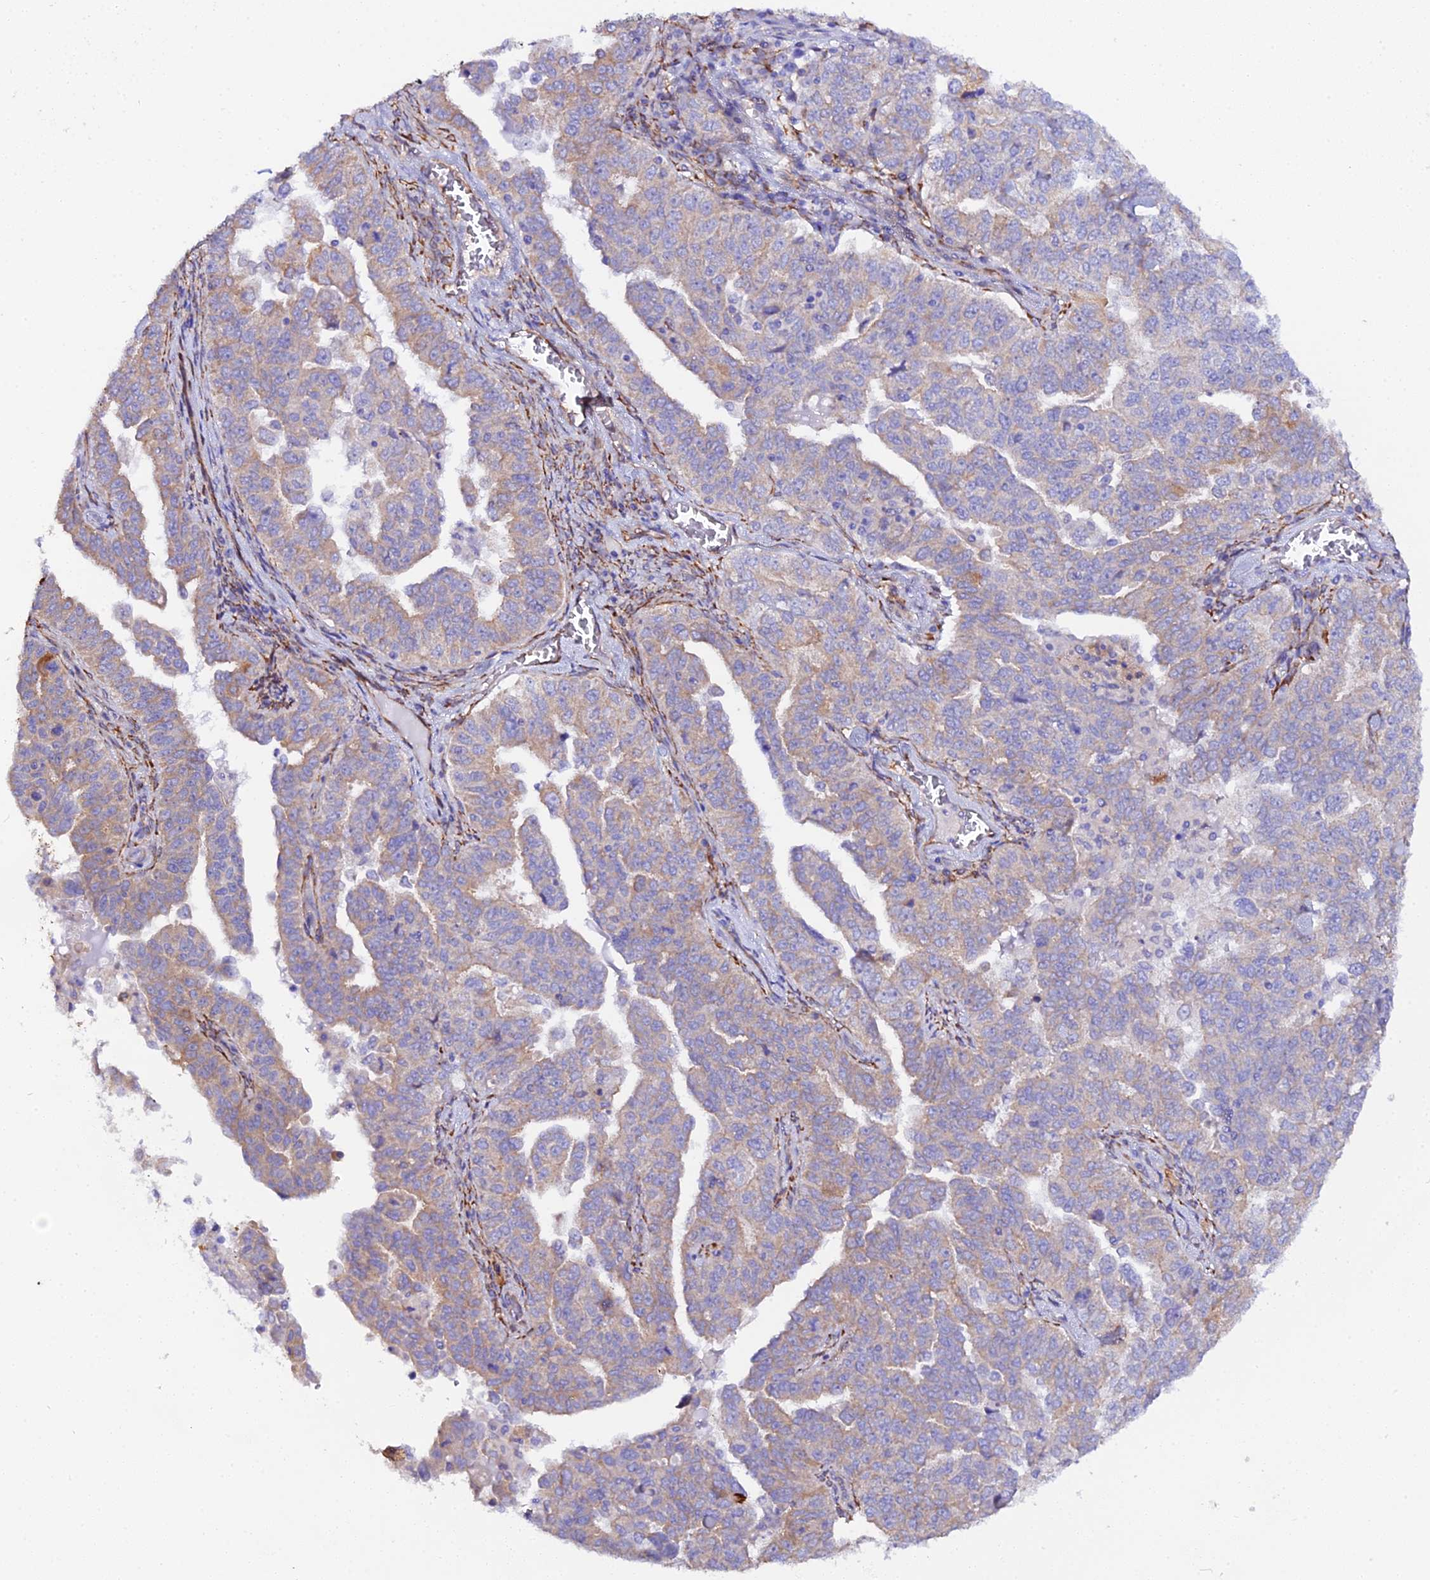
{"staining": {"intensity": "weak", "quantity": "25%-75%", "location": "cytoplasmic/membranous"}, "tissue": "ovarian cancer", "cell_type": "Tumor cells", "image_type": "cancer", "snomed": [{"axis": "morphology", "description": "Carcinoma, endometroid"}, {"axis": "topography", "description": "Ovary"}], "caption": "Approximately 25%-75% of tumor cells in human ovarian endometroid carcinoma show weak cytoplasmic/membranous protein expression as visualized by brown immunohistochemical staining.", "gene": "CFAP45", "patient": {"sex": "female", "age": 62}}